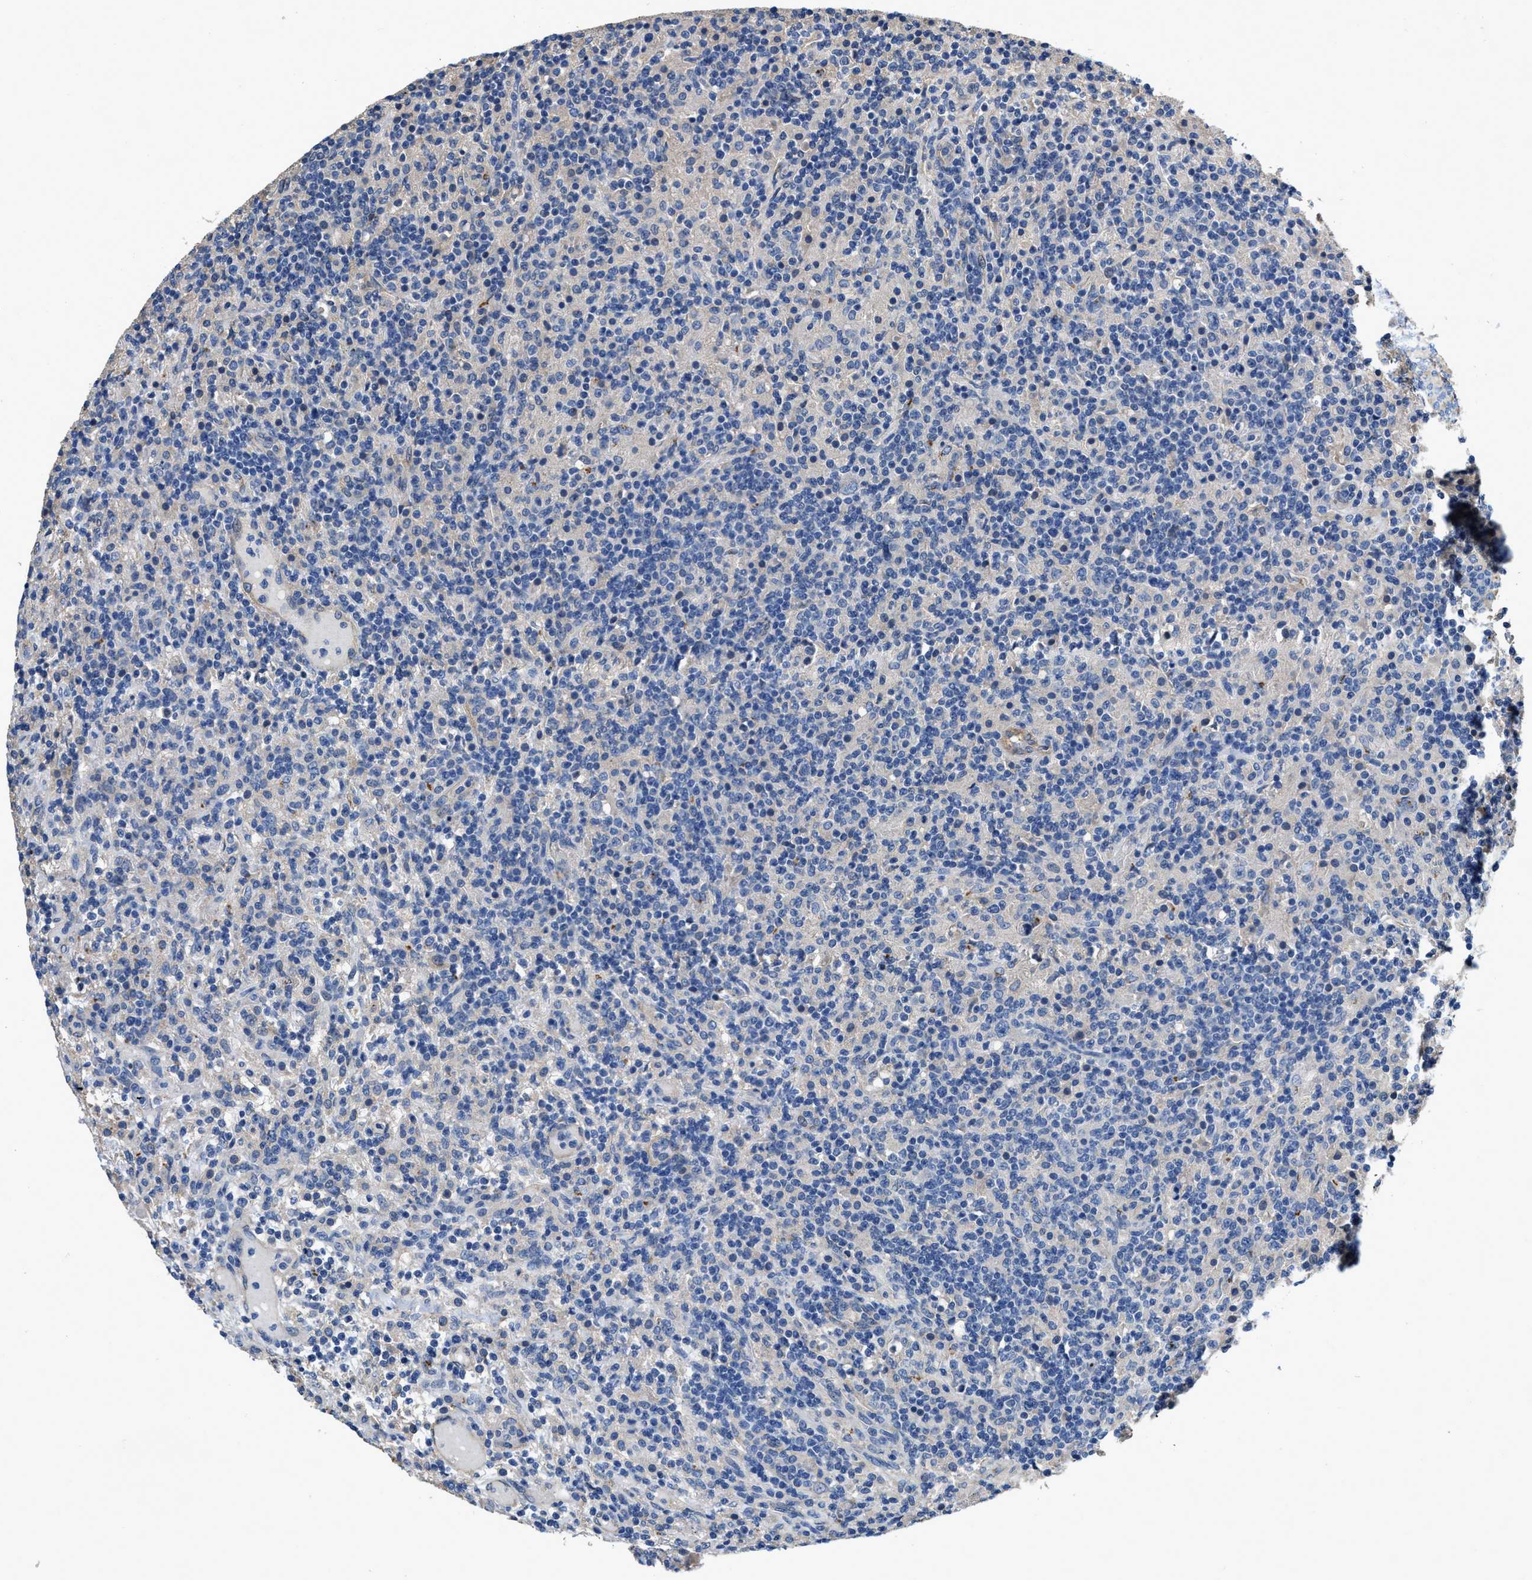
{"staining": {"intensity": "negative", "quantity": "none", "location": "none"}, "tissue": "lymphoma", "cell_type": "Tumor cells", "image_type": "cancer", "snomed": [{"axis": "morphology", "description": "Hodgkin's disease, NOS"}, {"axis": "topography", "description": "Lymph node"}], "caption": "IHC micrograph of human lymphoma stained for a protein (brown), which demonstrates no staining in tumor cells.", "gene": "PEG10", "patient": {"sex": "male", "age": 70}}